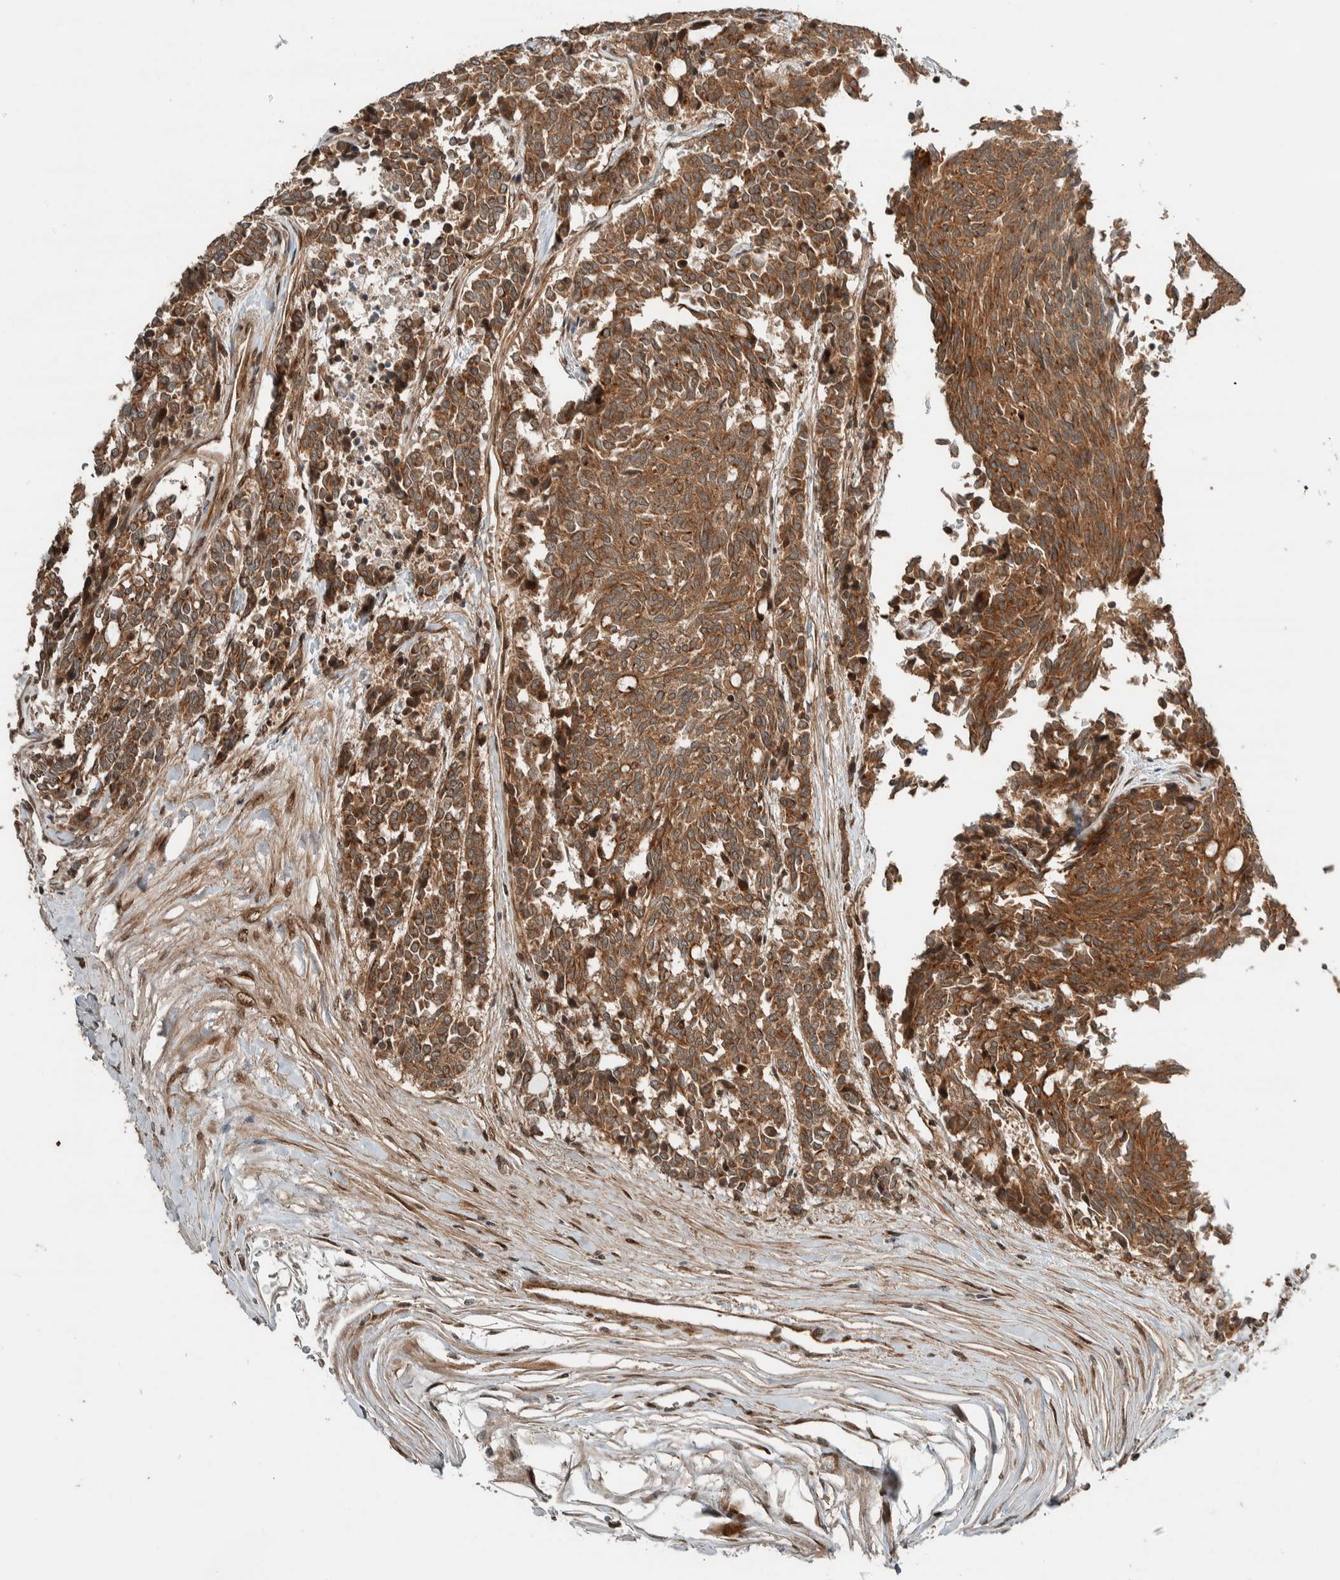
{"staining": {"intensity": "moderate", "quantity": ">75%", "location": "cytoplasmic/membranous"}, "tissue": "carcinoid", "cell_type": "Tumor cells", "image_type": "cancer", "snomed": [{"axis": "morphology", "description": "Carcinoid, malignant, NOS"}, {"axis": "topography", "description": "Pancreas"}], "caption": "A high-resolution photomicrograph shows immunohistochemistry (IHC) staining of carcinoid, which demonstrates moderate cytoplasmic/membranous expression in approximately >75% of tumor cells.", "gene": "STXBP4", "patient": {"sex": "female", "age": 54}}